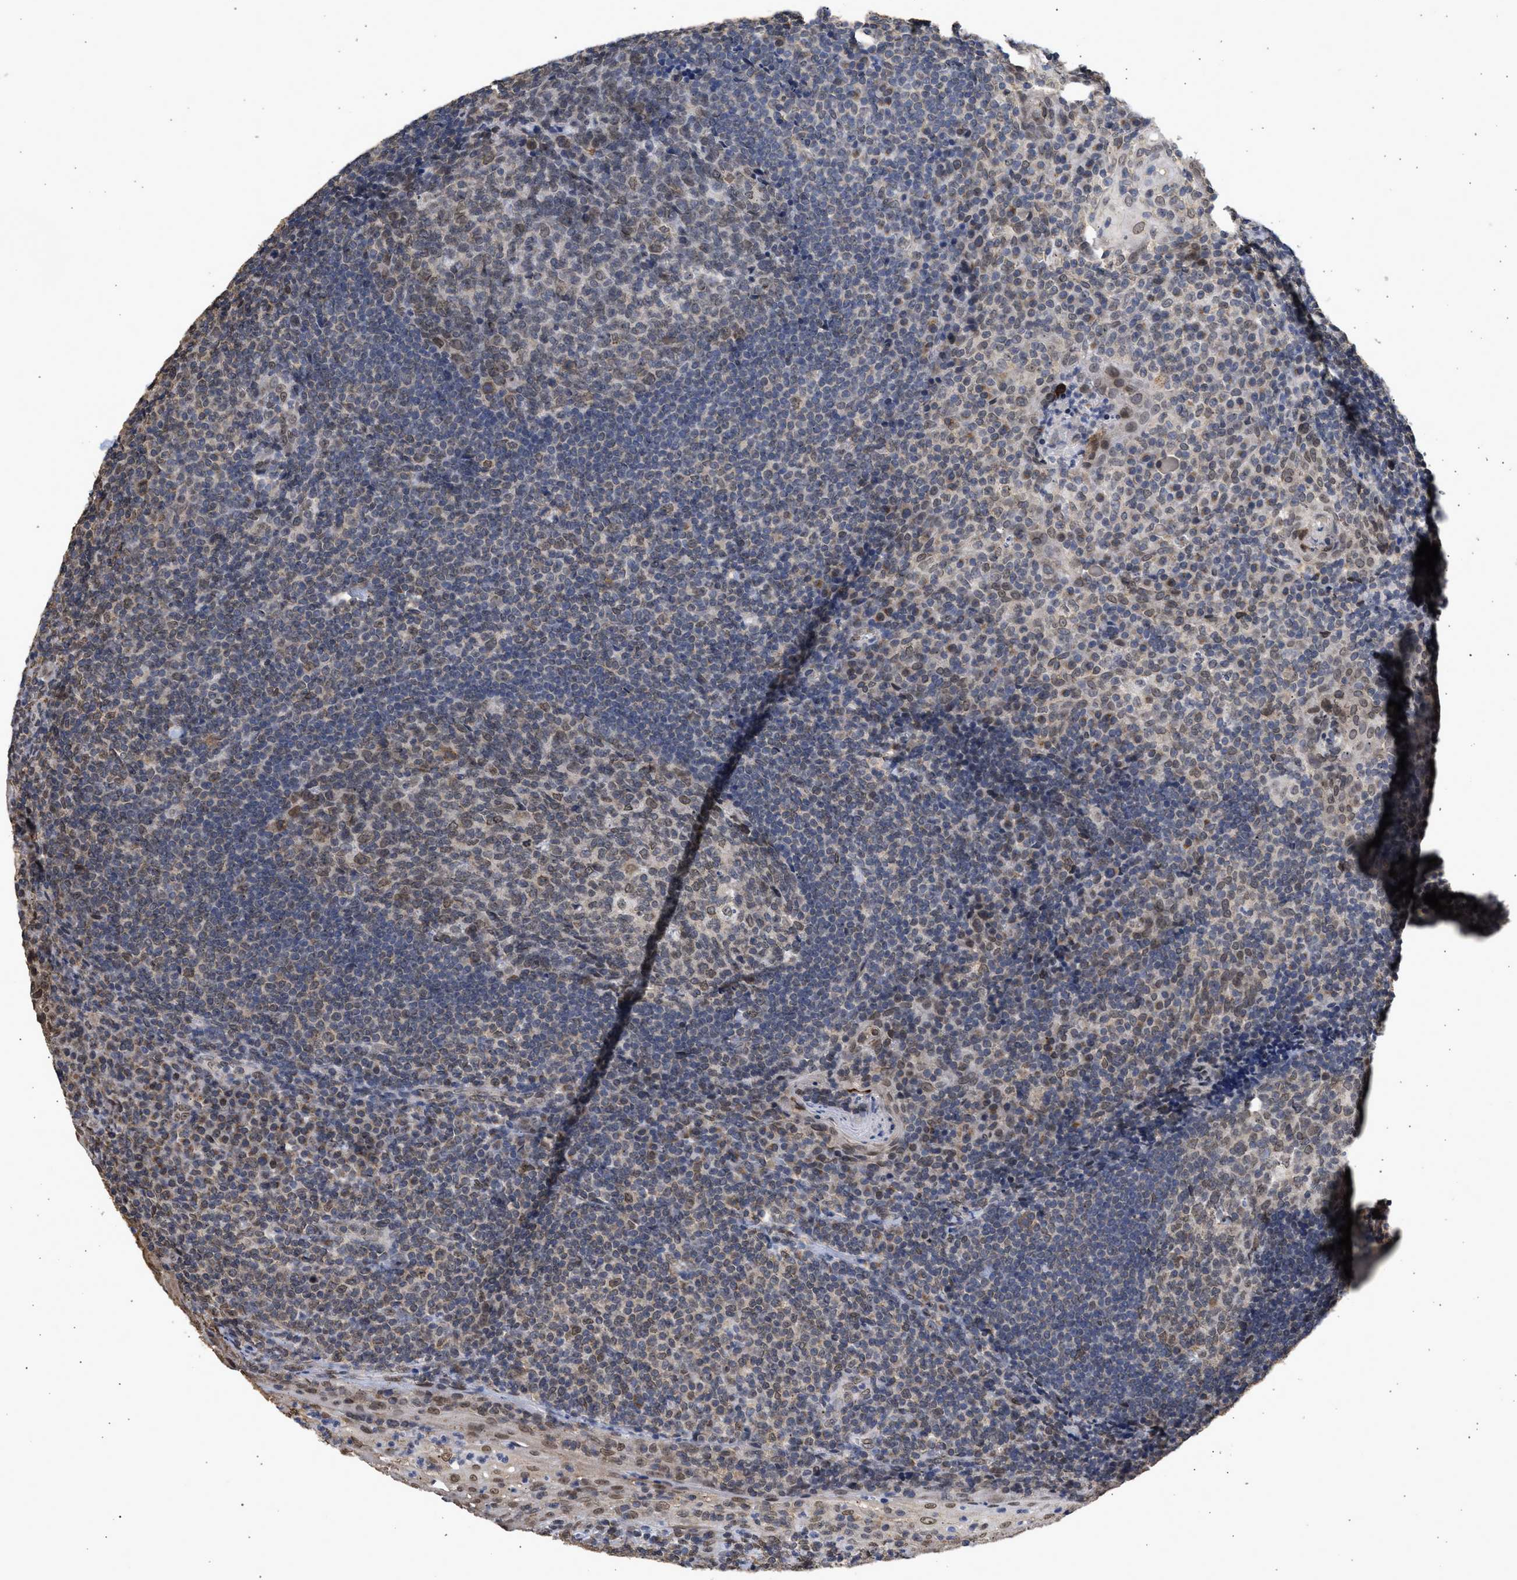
{"staining": {"intensity": "weak", "quantity": "25%-75%", "location": "cytoplasmic/membranous,nuclear"}, "tissue": "tonsil", "cell_type": "Germinal center cells", "image_type": "normal", "snomed": [{"axis": "morphology", "description": "Normal tissue, NOS"}, {"axis": "topography", "description": "Tonsil"}], "caption": "The image demonstrates staining of benign tonsil, revealing weak cytoplasmic/membranous,nuclear protein staining (brown color) within germinal center cells.", "gene": "NUP35", "patient": {"sex": "male", "age": 37}}